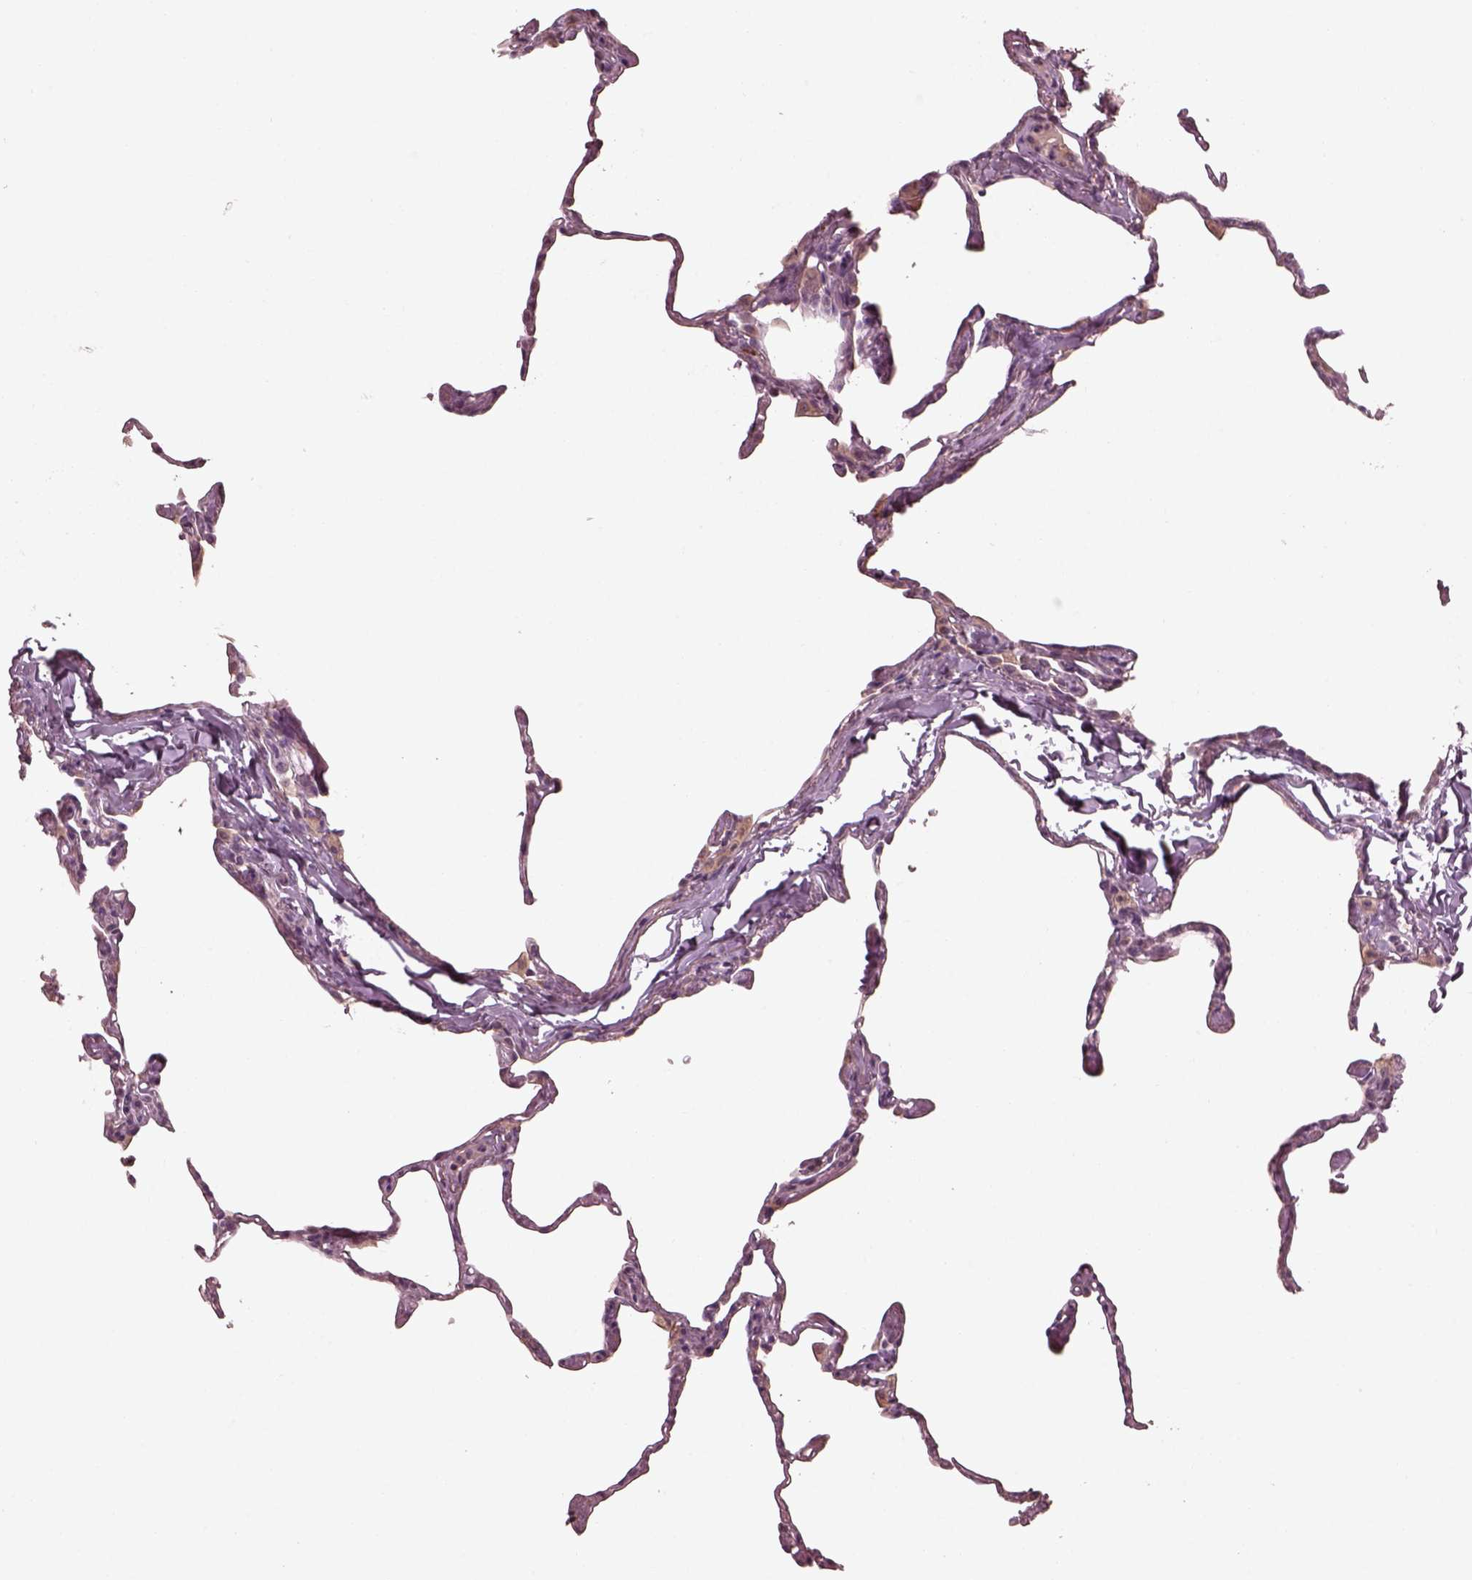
{"staining": {"intensity": "negative", "quantity": "none", "location": "none"}, "tissue": "lung", "cell_type": "Alveolar cells", "image_type": "normal", "snomed": [{"axis": "morphology", "description": "Normal tissue, NOS"}, {"axis": "topography", "description": "Lung"}], "caption": "This is a histopathology image of immunohistochemistry (IHC) staining of unremarkable lung, which shows no positivity in alveolar cells.", "gene": "VWA5B1", "patient": {"sex": "male", "age": 65}}